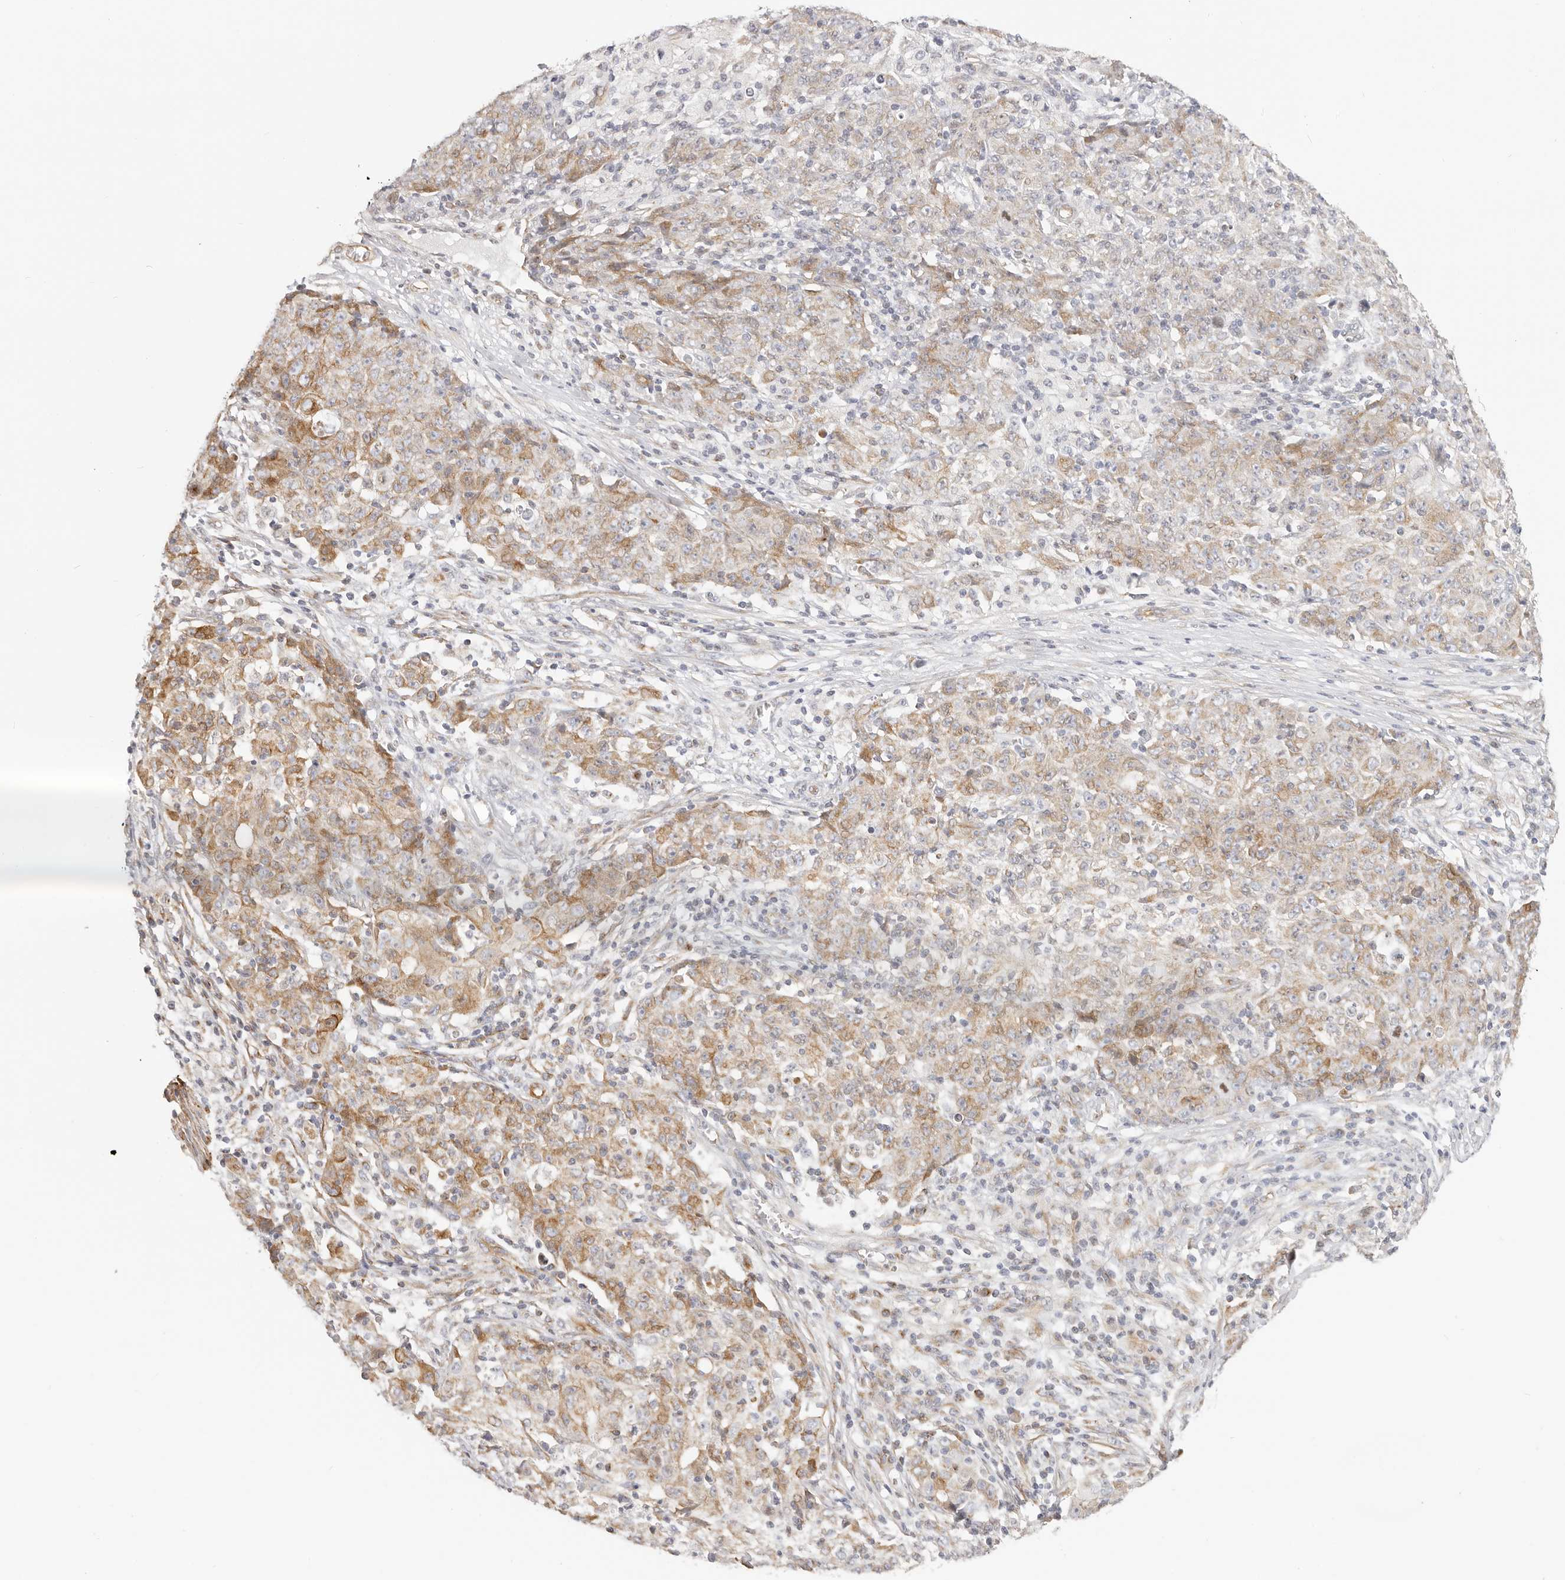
{"staining": {"intensity": "moderate", "quantity": "25%-75%", "location": "cytoplasmic/membranous"}, "tissue": "ovarian cancer", "cell_type": "Tumor cells", "image_type": "cancer", "snomed": [{"axis": "morphology", "description": "Carcinoma, endometroid"}, {"axis": "topography", "description": "Ovary"}], "caption": "This is a photomicrograph of immunohistochemistry (IHC) staining of ovarian endometroid carcinoma, which shows moderate expression in the cytoplasmic/membranous of tumor cells.", "gene": "DTNBP1", "patient": {"sex": "female", "age": 42}}